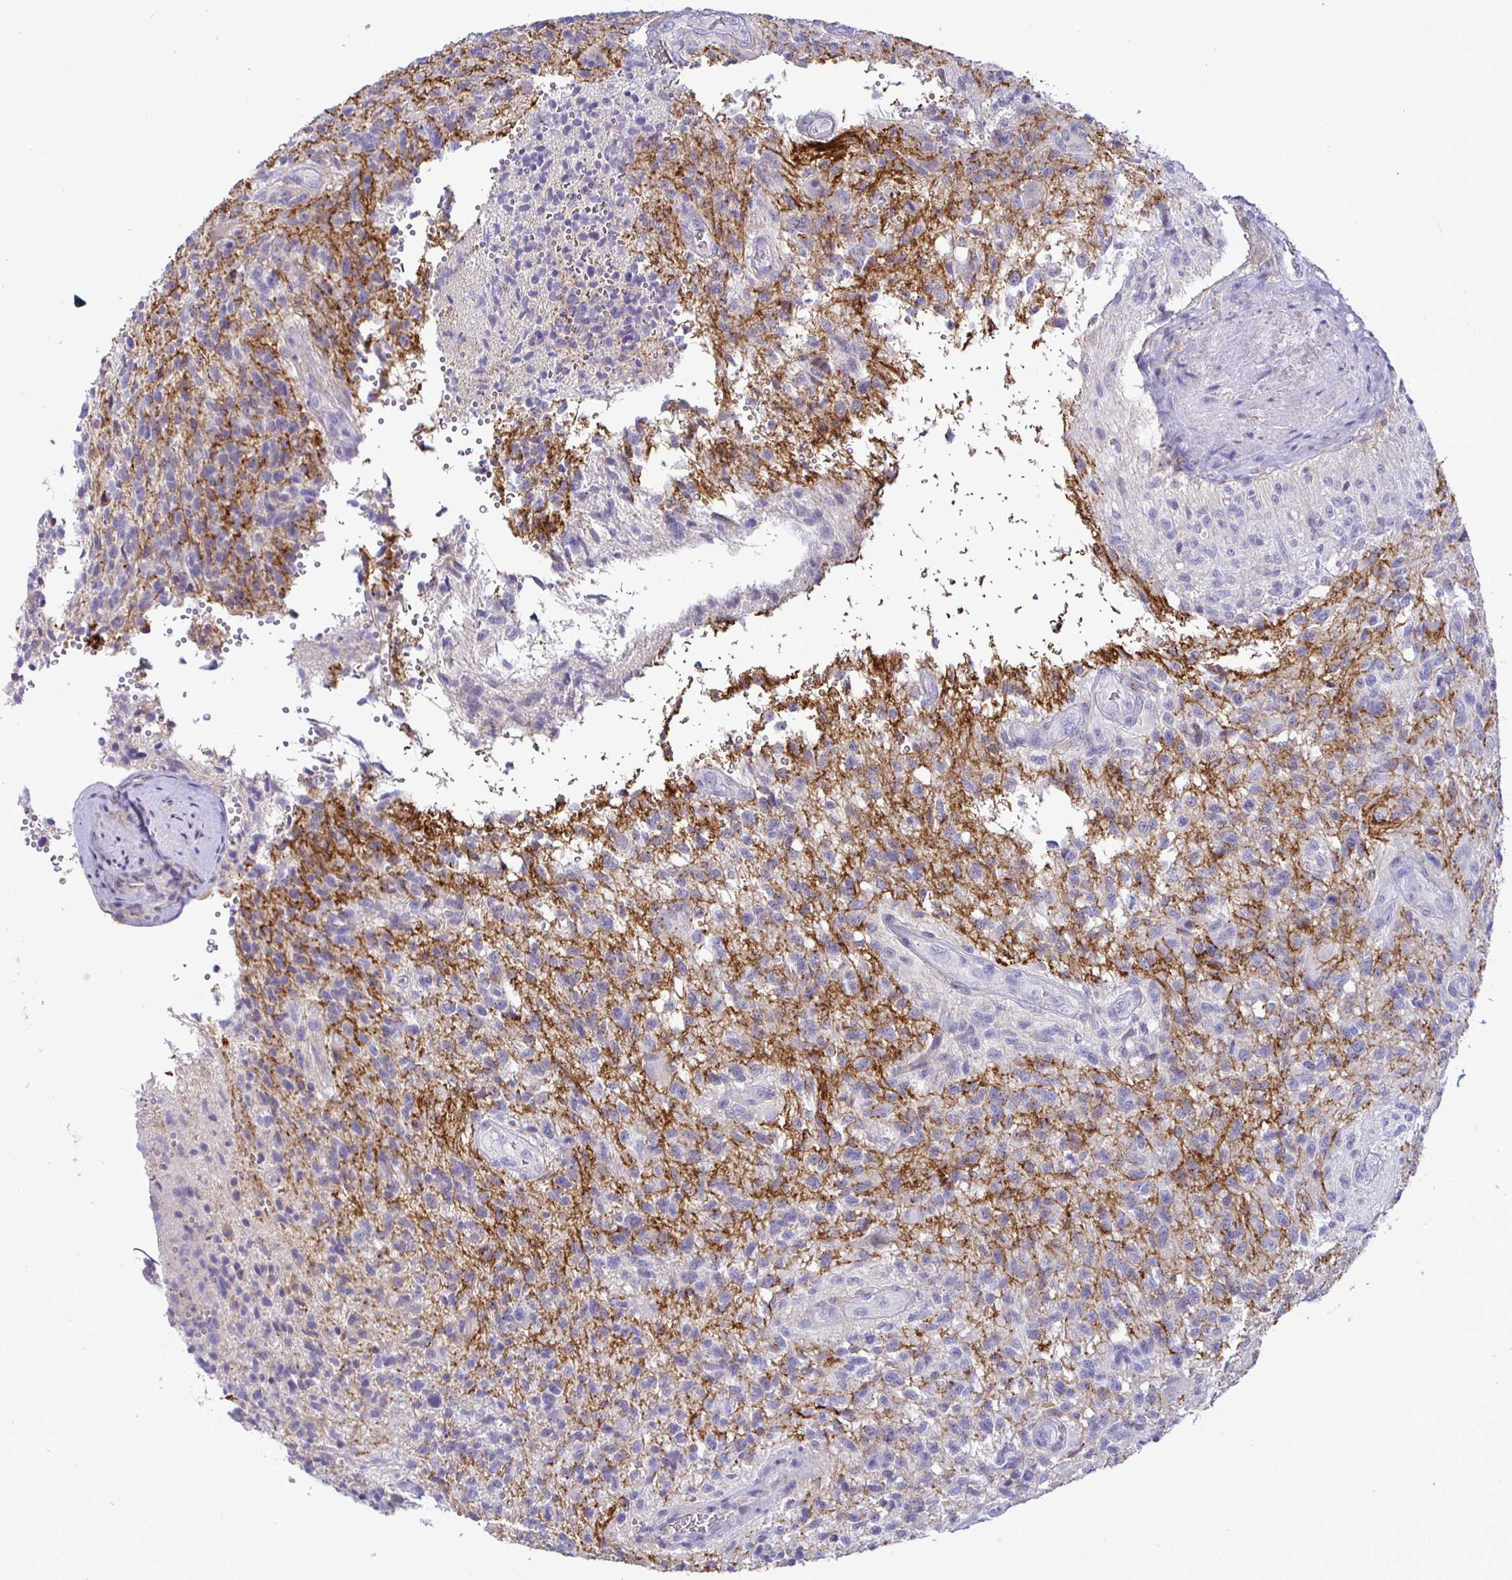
{"staining": {"intensity": "negative", "quantity": "none", "location": "none"}, "tissue": "glioma", "cell_type": "Tumor cells", "image_type": "cancer", "snomed": [{"axis": "morphology", "description": "Glioma, malignant, High grade"}, {"axis": "topography", "description": "Brain"}], "caption": "DAB immunohistochemical staining of human glioma reveals no significant expression in tumor cells.", "gene": "SIRPA", "patient": {"sex": "male", "age": 56}}